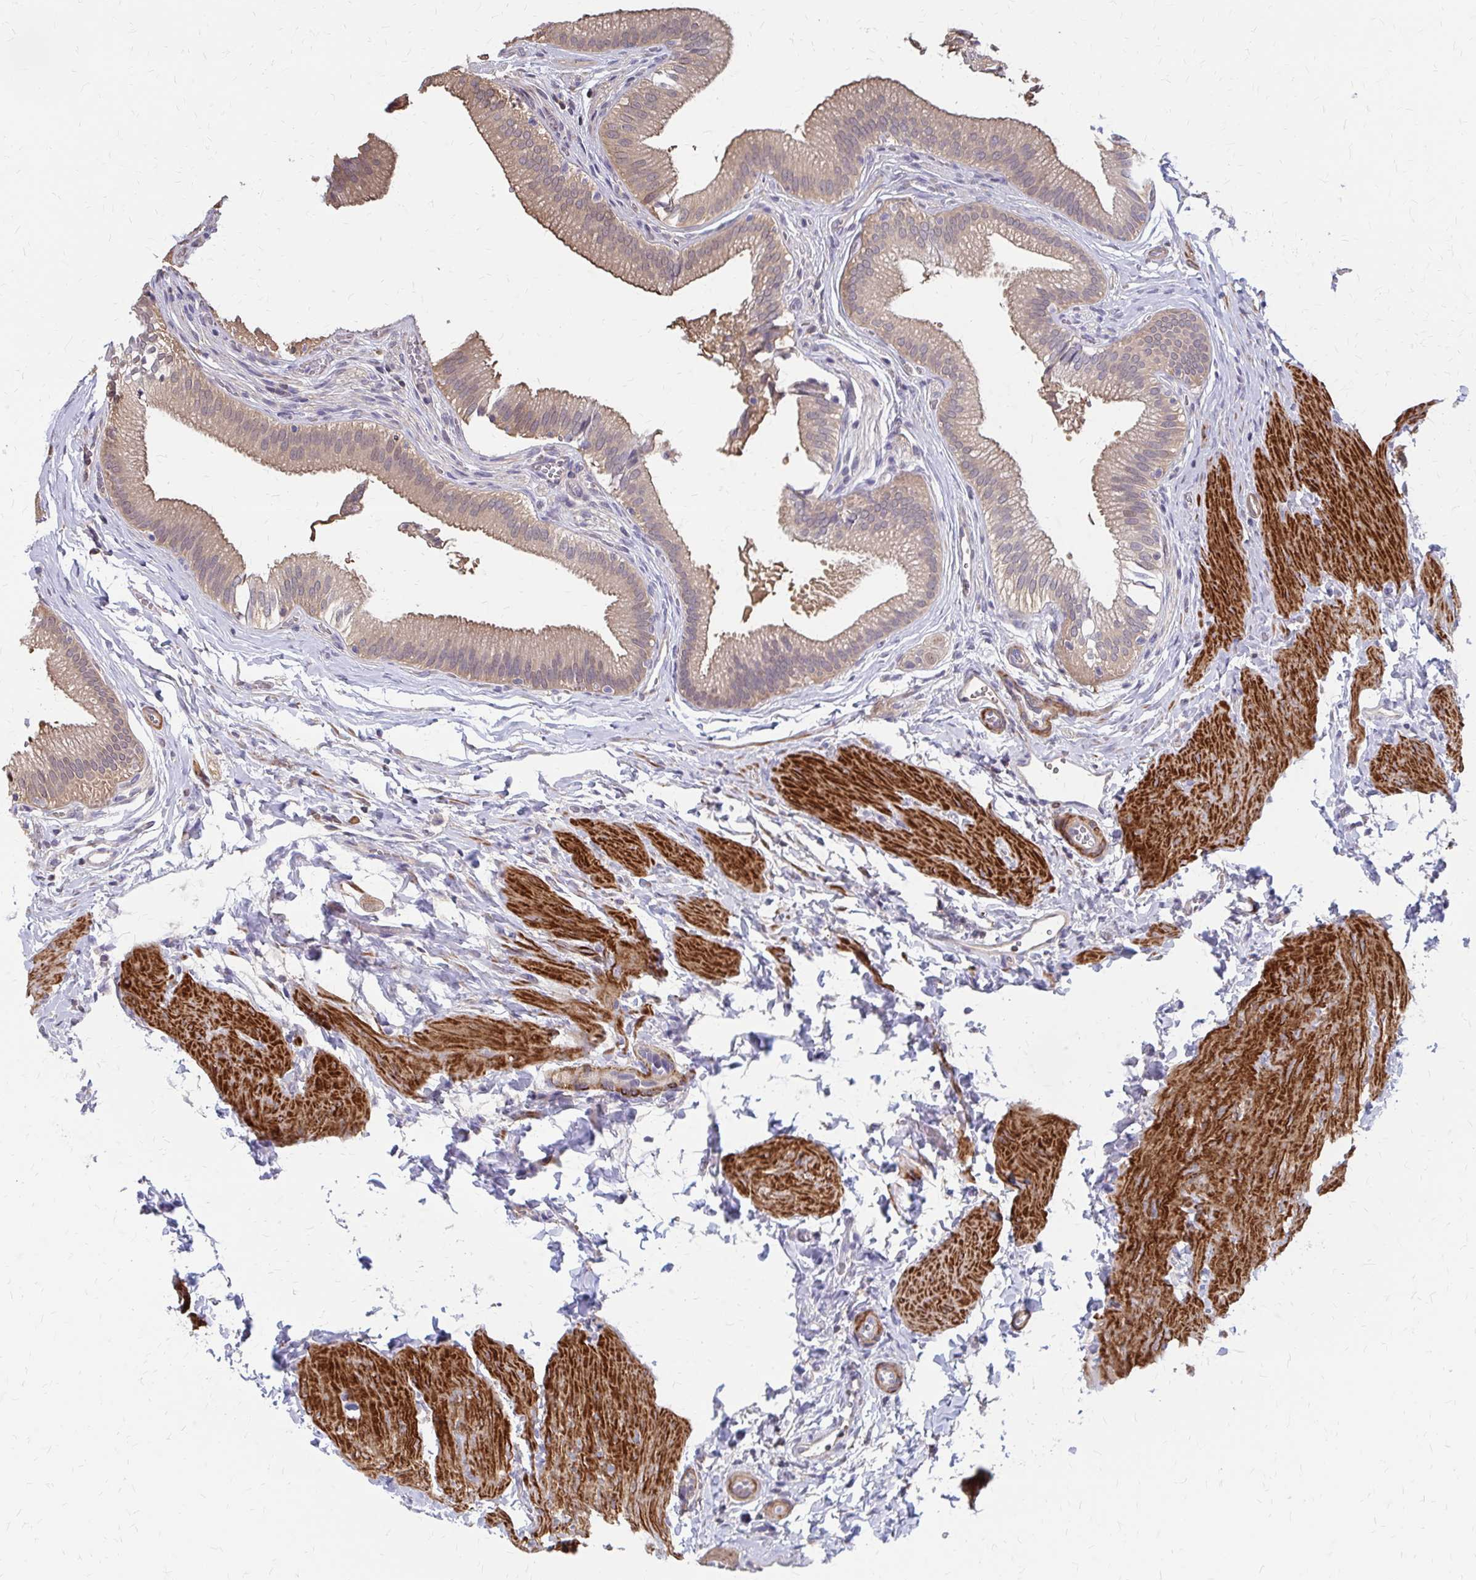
{"staining": {"intensity": "moderate", "quantity": "25%-75%", "location": "cytoplasmic/membranous"}, "tissue": "gallbladder", "cell_type": "Glandular cells", "image_type": "normal", "snomed": [{"axis": "morphology", "description": "Normal tissue, NOS"}, {"axis": "topography", "description": "Gallbladder"}, {"axis": "topography", "description": "Peripheral nerve tissue"}], "caption": "Glandular cells reveal medium levels of moderate cytoplasmic/membranous positivity in approximately 25%-75% of cells in unremarkable gallbladder. The staining was performed using DAB (3,3'-diaminobenzidine) to visualize the protein expression in brown, while the nuclei were stained in blue with hematoxylin (Magnification: 20x).", "gene": "IFI44L", "patient": {"sex": "male", "age": 17}}